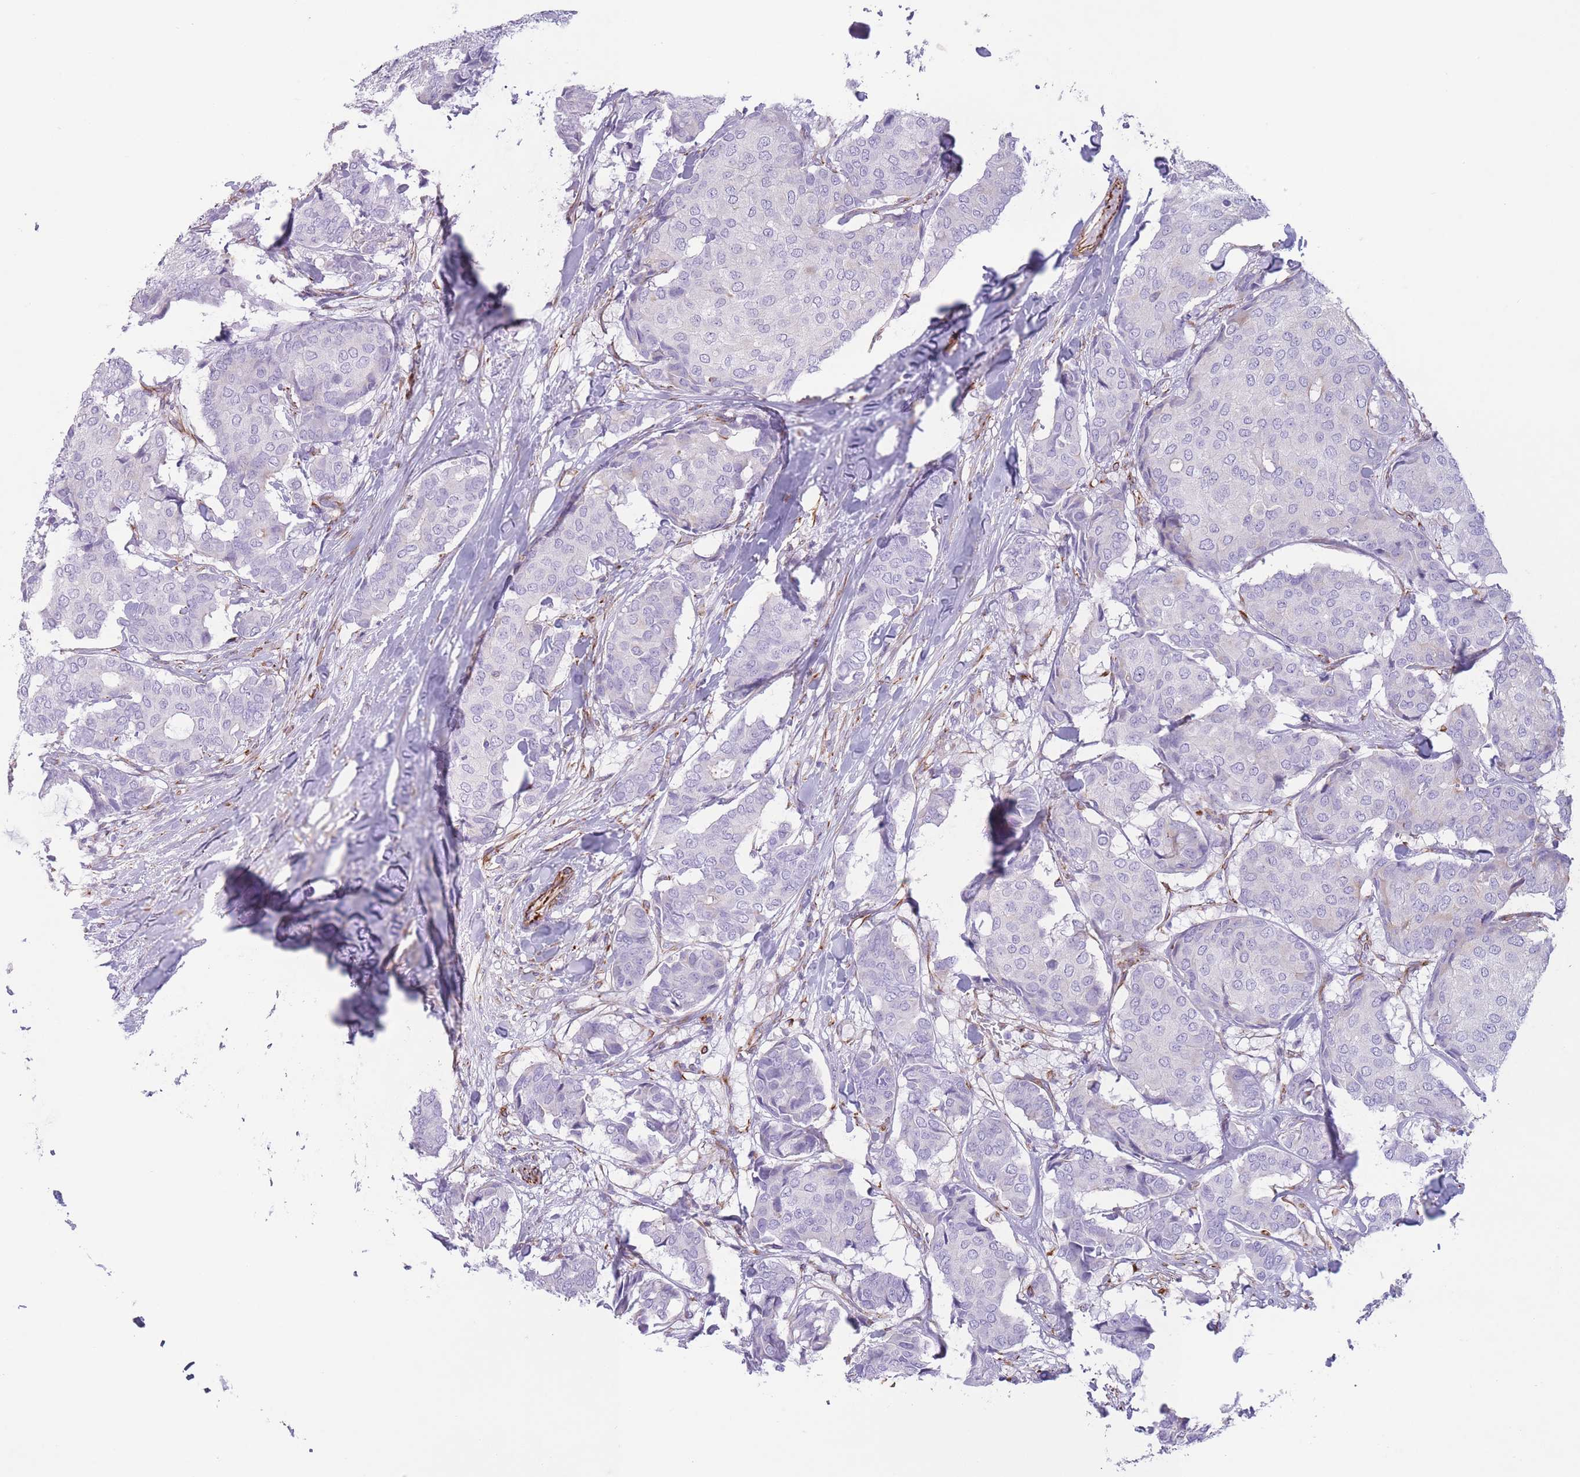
{"staining": {"intensity": "negative", "quantity": "none", "location": "none"}, "tissue": "breast cancer", "cell_type": "Tumor cells", "image_type": "cancer", "snomed": [{"axis": "morphology", "description": "Duct carcinoma"}, {"axis": "topography", "description": "Breast"}], "caption": "Histopathology image shows no significant protein positivity in tumor cells of infiltrating ductal carcinoma (breast).", "gene": "PTCD1", "patient": {"sex": "female", "age": 75}}